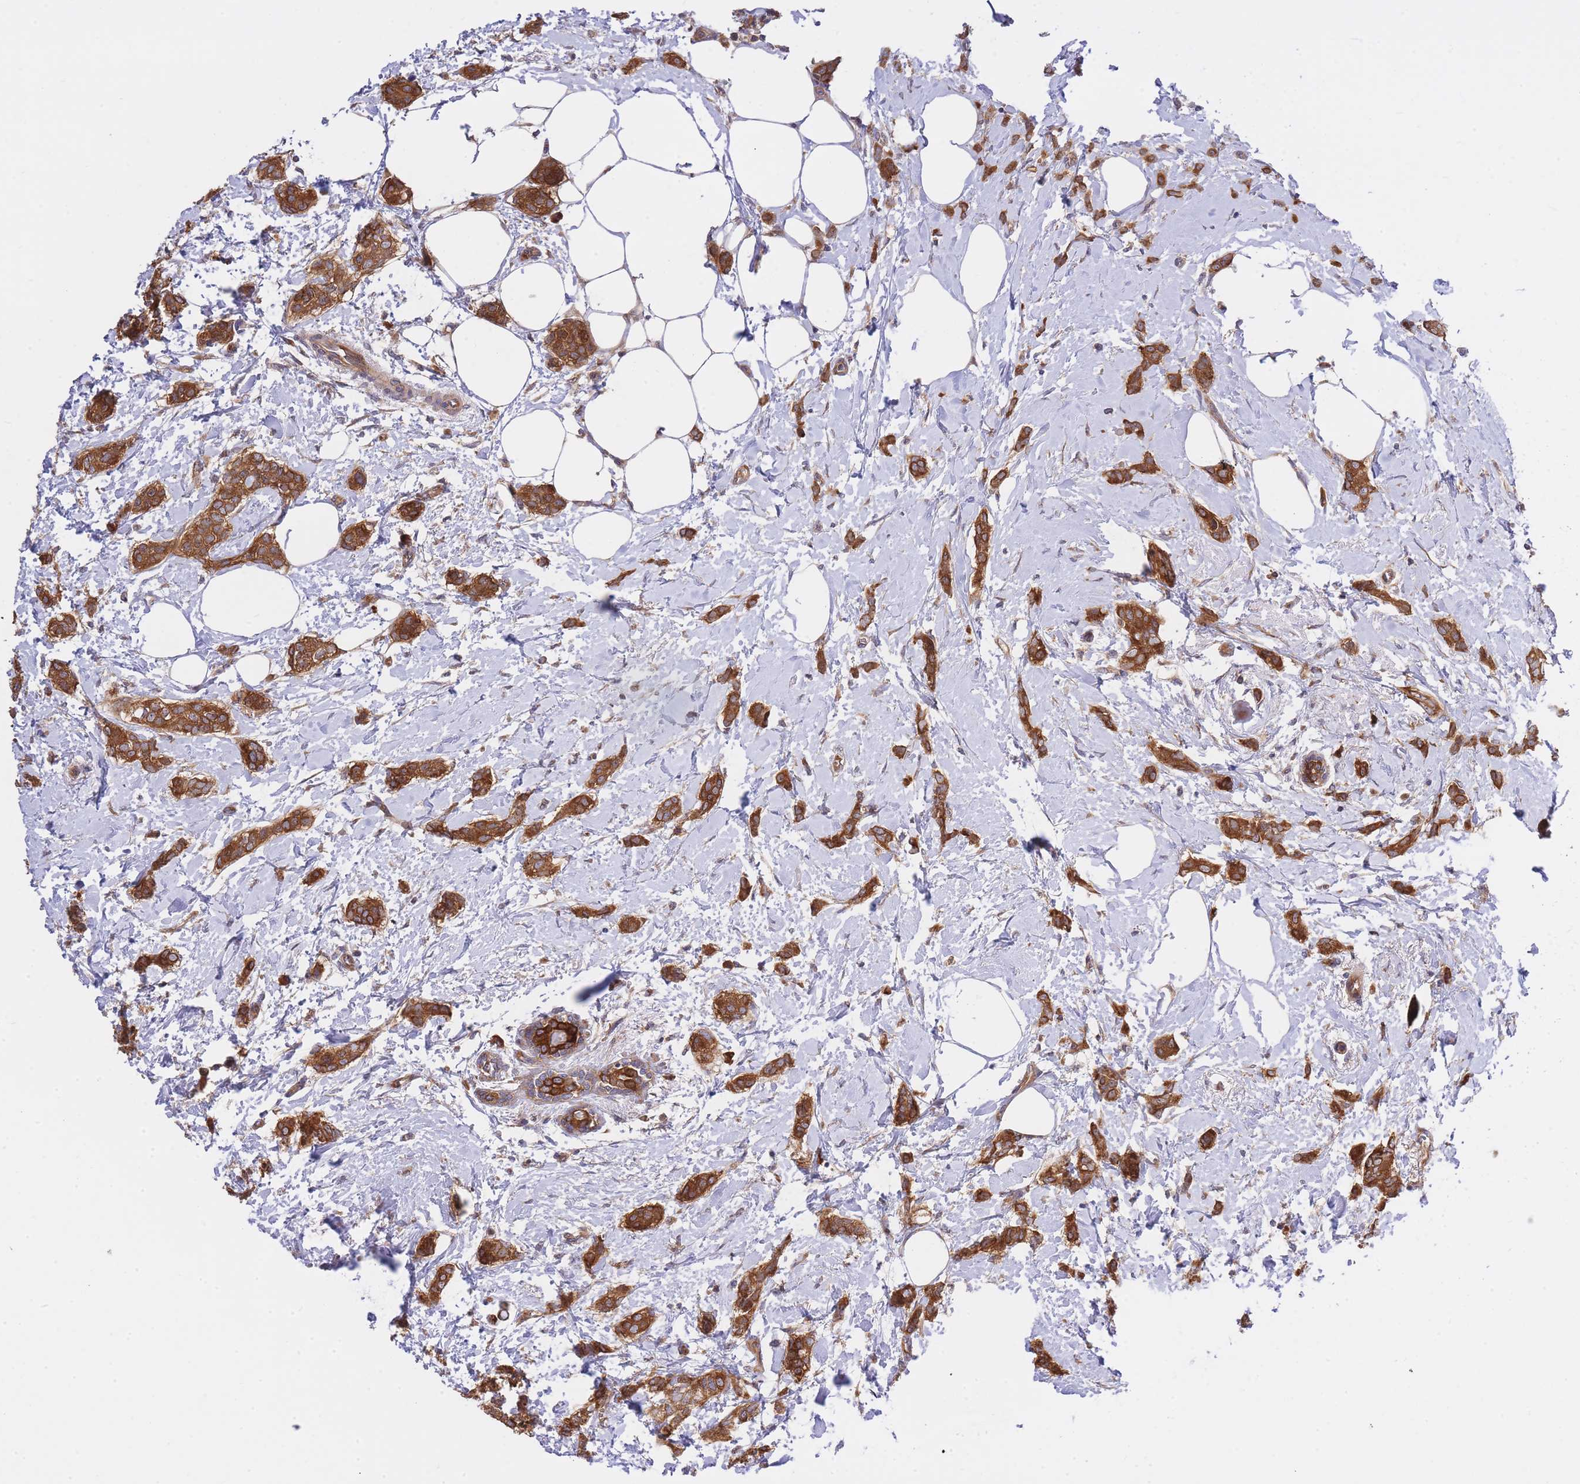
{"staining": {"intensity": "strong", "quantity": ">75%", "location": "cytoplasmic/membranous"}, "tissue": "breast cancer", "cell_type": "Tumor cells", "image_type": "cancer", "snomed": [{"axis": "morphology", "description": "Duct carcinoma"}, {"axis": "topography", "description": "Breast"}], "caption": "Protein analysis of breast infiltrating ductal carcinoma tissue reveals strong cytoplasmic/membranous staining in approximately >75% of tumor cells.", "gene": "EIF2B2", "patient": {"sex": "female", "age": 72}}